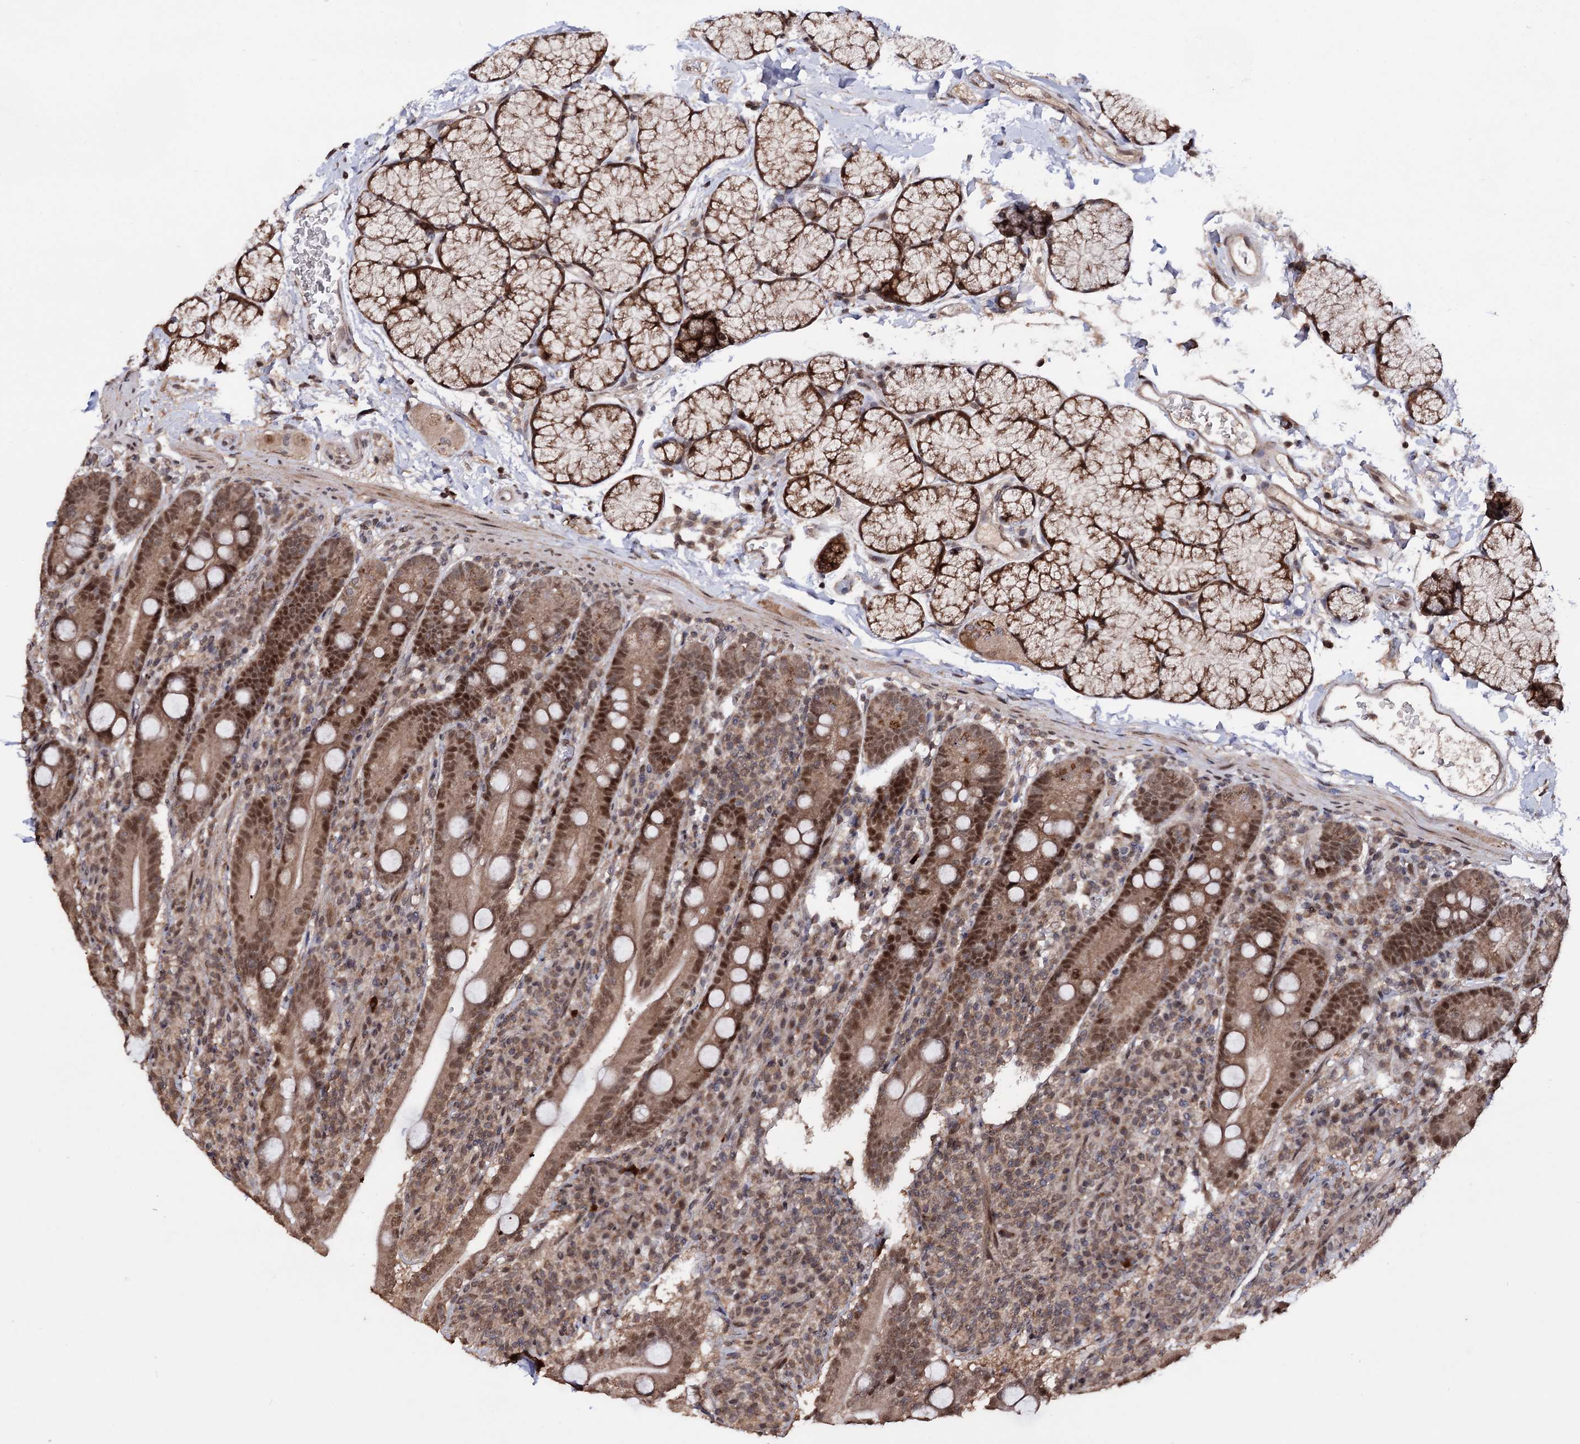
{"staining": {"intensity": "moderate", "quantity": ">75%", "location": "cytoplasmic/membranous,nuclear"}, "tissue": "duodenum", "cell_type": "Glandular cells", "image_type": "normal", "snomed": [{"axis": "morphology", "description": "Normal tissue, NOS"}, {"axis": "topography", "description": "Duodenum"}], "caption": "This histopathology image shows immunohistochemistry (IHC) staining of normal duodenum, with medium moderate cytoplasmic/membranous,nuclear staining in about >75% of glandular cells.", "gene": "KLF5", "patient": {"sex": "male", "age": 35}}